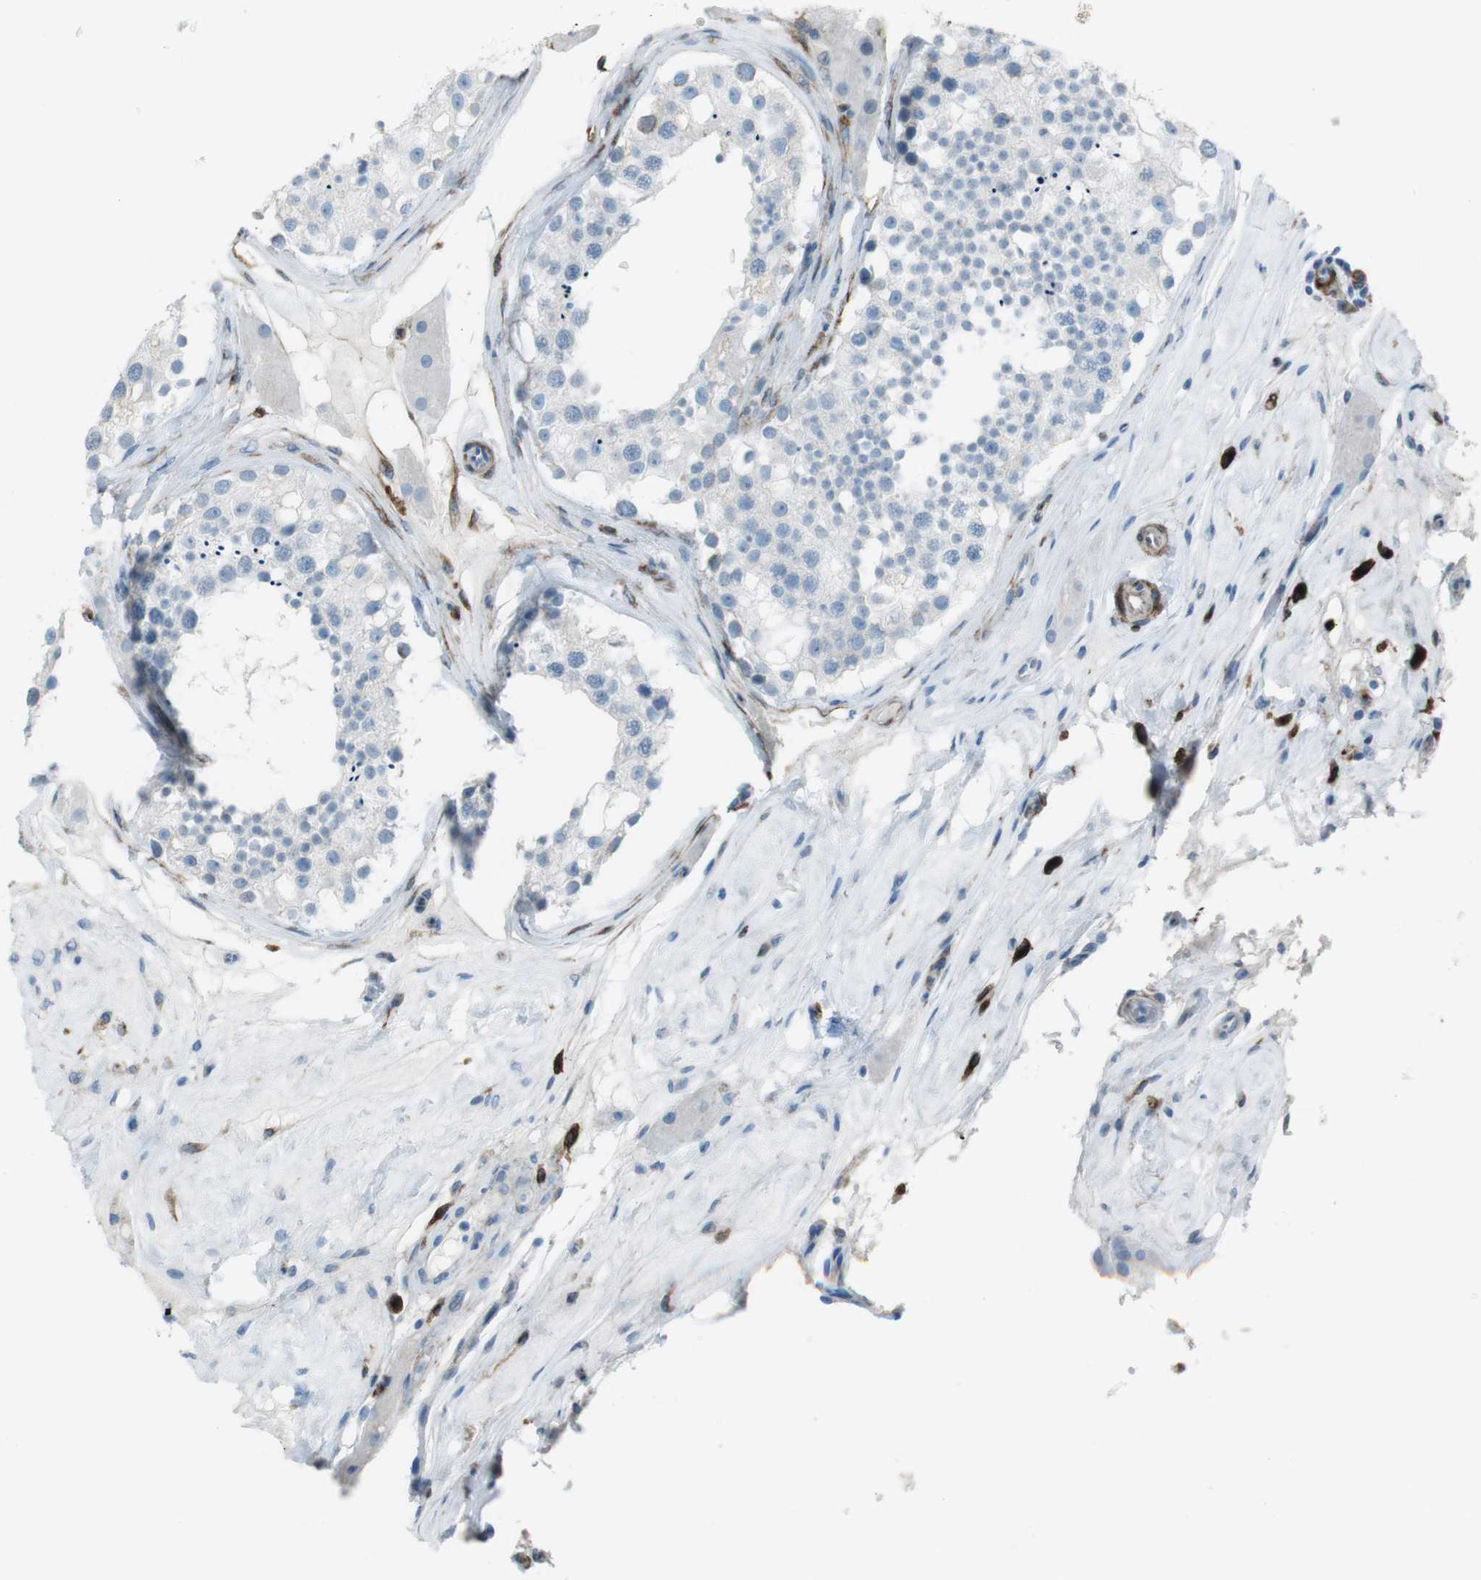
{"staining": {"intensity": "negative", "quantity": "none", "location": "none"}, "tissue": "testis", "cell_type": "Cells in seminiferous ducts", "image_type": "normal", "snomed": [{"axis": "morphology", "description": "Normal tissue, NOS"}, {"axis": "topography", "description": "Testis"}], "caption": "A micrograph of testis stained for a protein displays no brown staining in cells in seminiferous ducts.", "gene": "TUBB2A", "patient": {"sex": "male", "age": 68}}